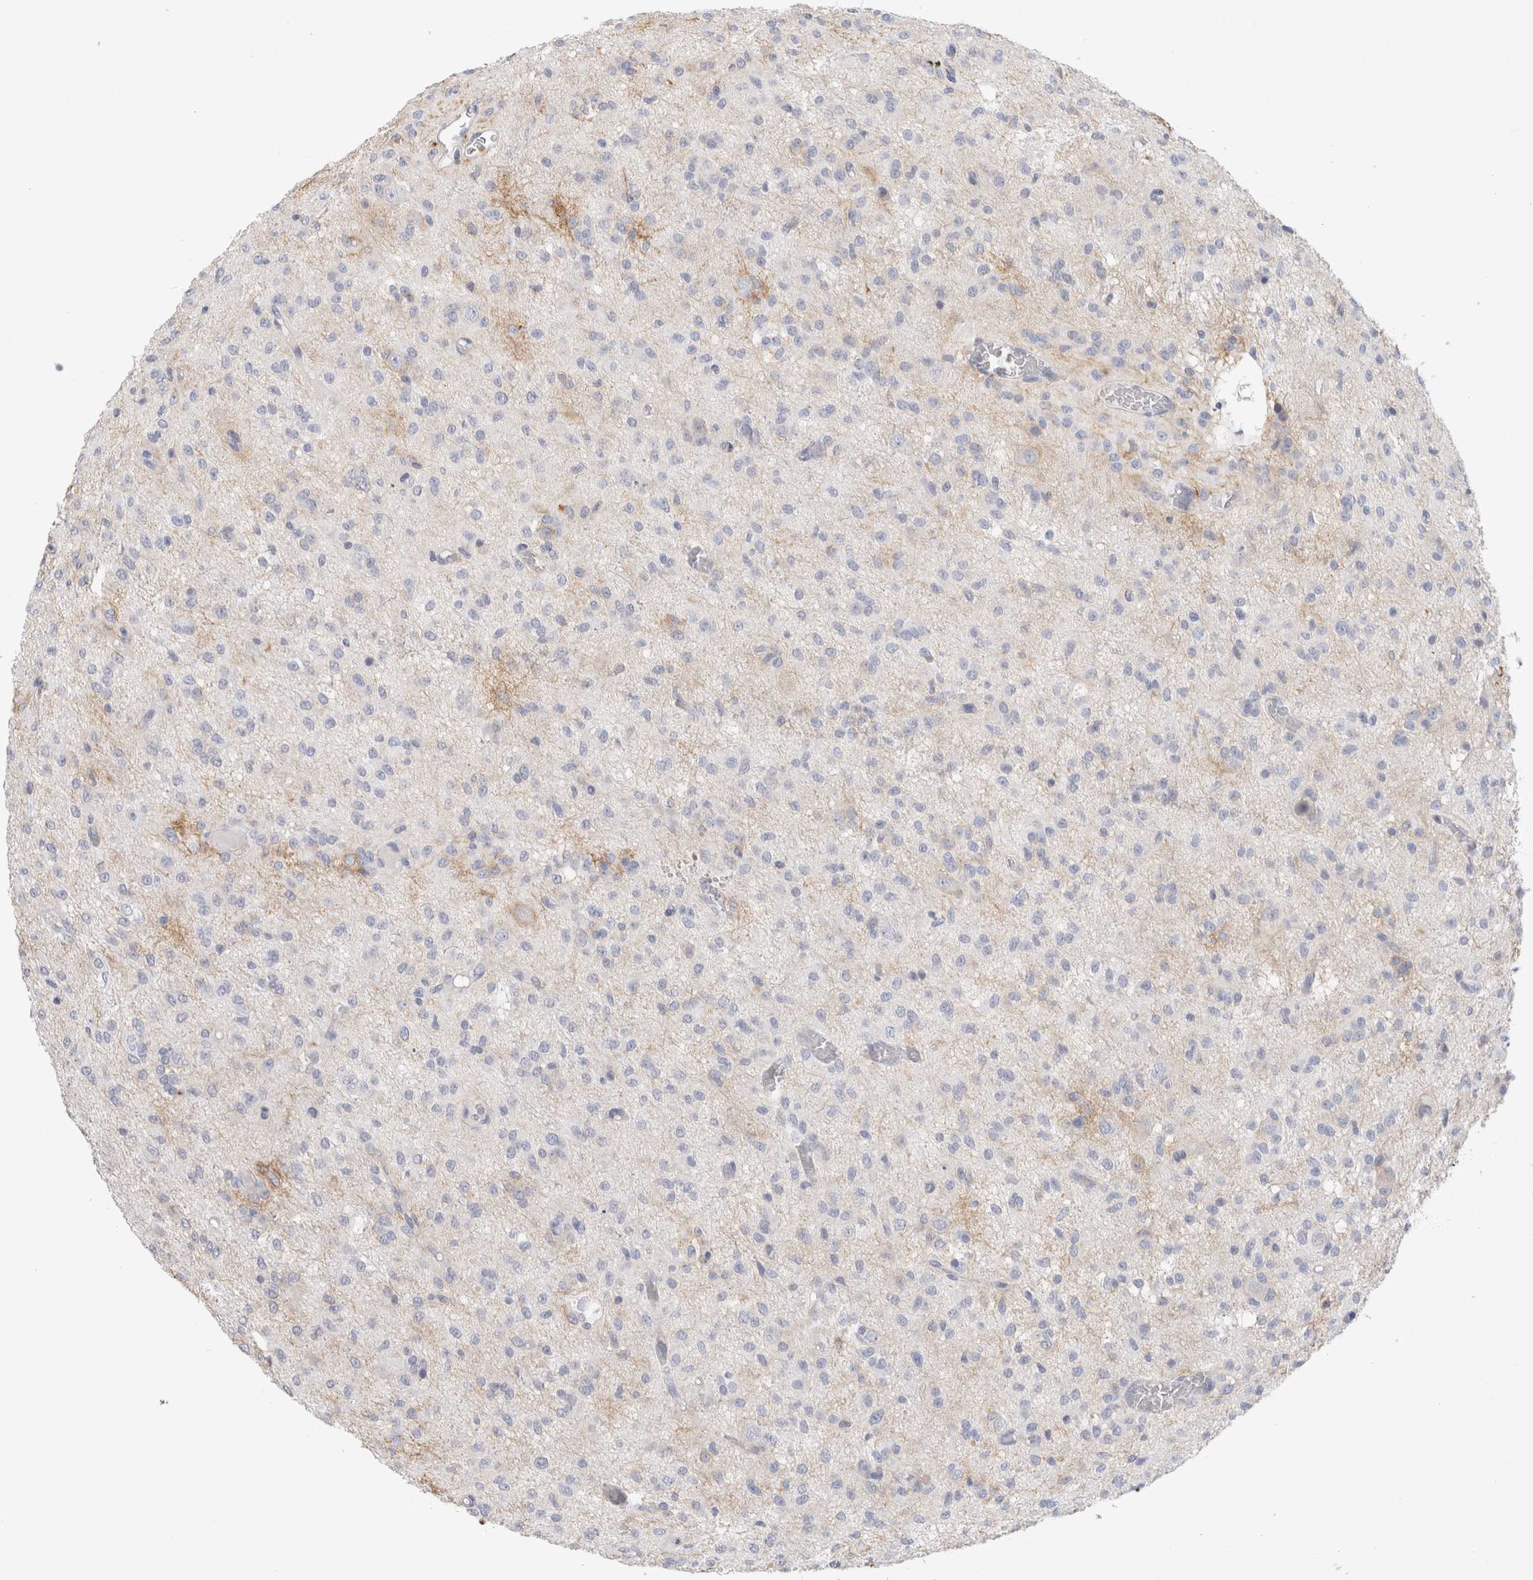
{"staining": {"intensity": "negative", "quantity": "none", "location": "none"}, "tissue": "glioma", "cell_type": "Tumor cells", "image_type": "cancer", "snomed": [{"axis": "morphology", "description": "Glioma, malignant, High grade"}, {"axis": "topography", "description": "Brain"}], "caption": "Immunohistochemistry (IHC) histopathology image of human glioma stained for a protein (brown), which shows no staining in tumor cells. The staining is performed using DAB brown chromogen with nuclei counter-stained in using hematoxylin.", "gene": "CD38", "patient": {"sex": "female", "age": 59}}